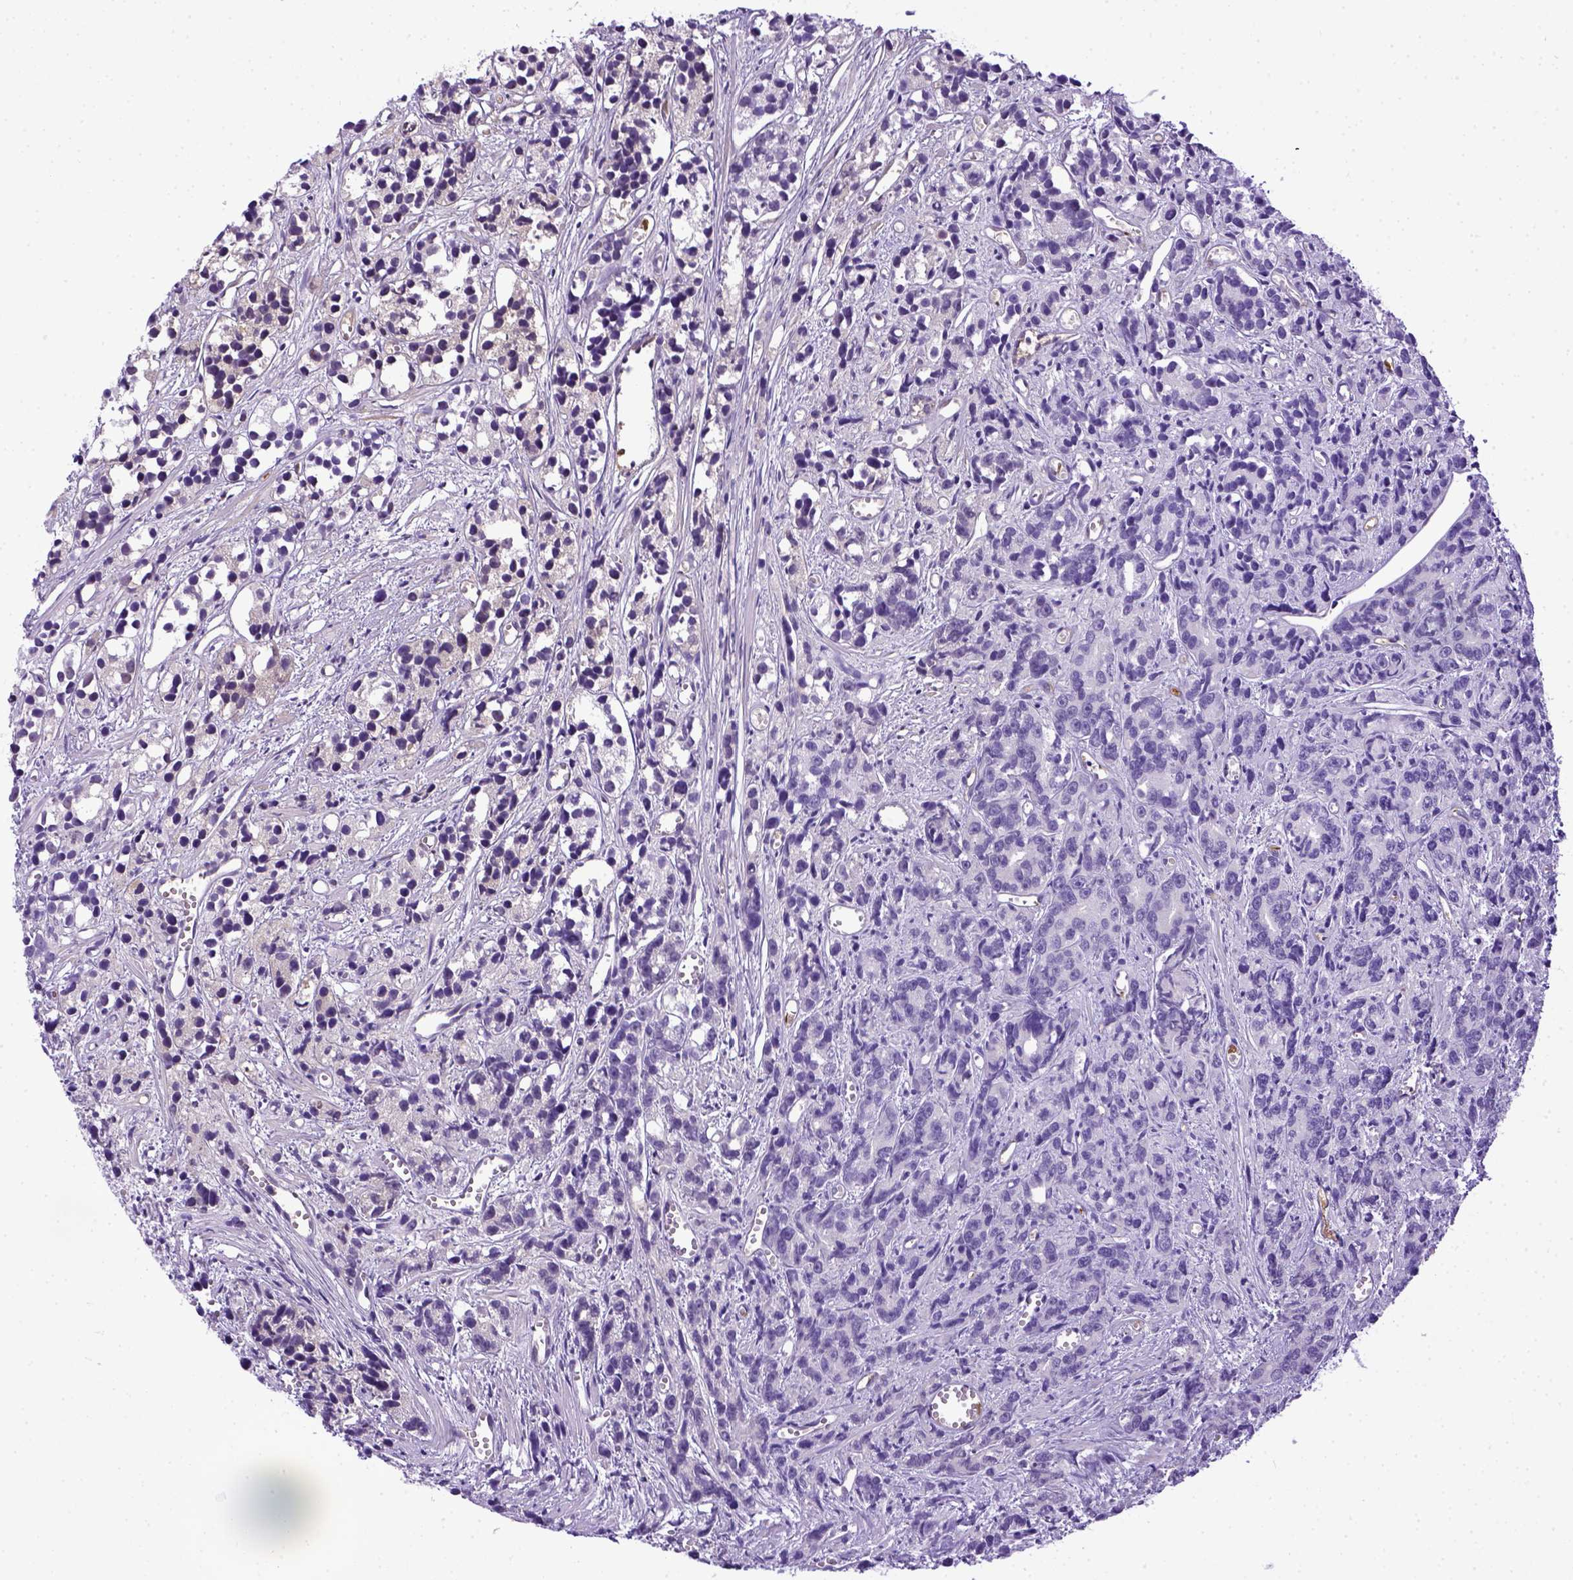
{"staining": {"intensity": "negative", "quantity": "none", "location": "none"}, "tissue": "prostate cancer", "cell_type": "Tumor cells", "image_type": "cancer", "snomed": [{"axis": "morphology", "description": "Adenocarcinoma, High grade"}, {"axis": "topography", "description": "Prostate"}], "caption": "Immunohistochemical staining of prostate cancer (adenocarcinoma (high-grade)) demonstrates no significant positivity in tumor cells.", "gene": "ITIH4", "patient": {"sex": "male", "age": 77}}